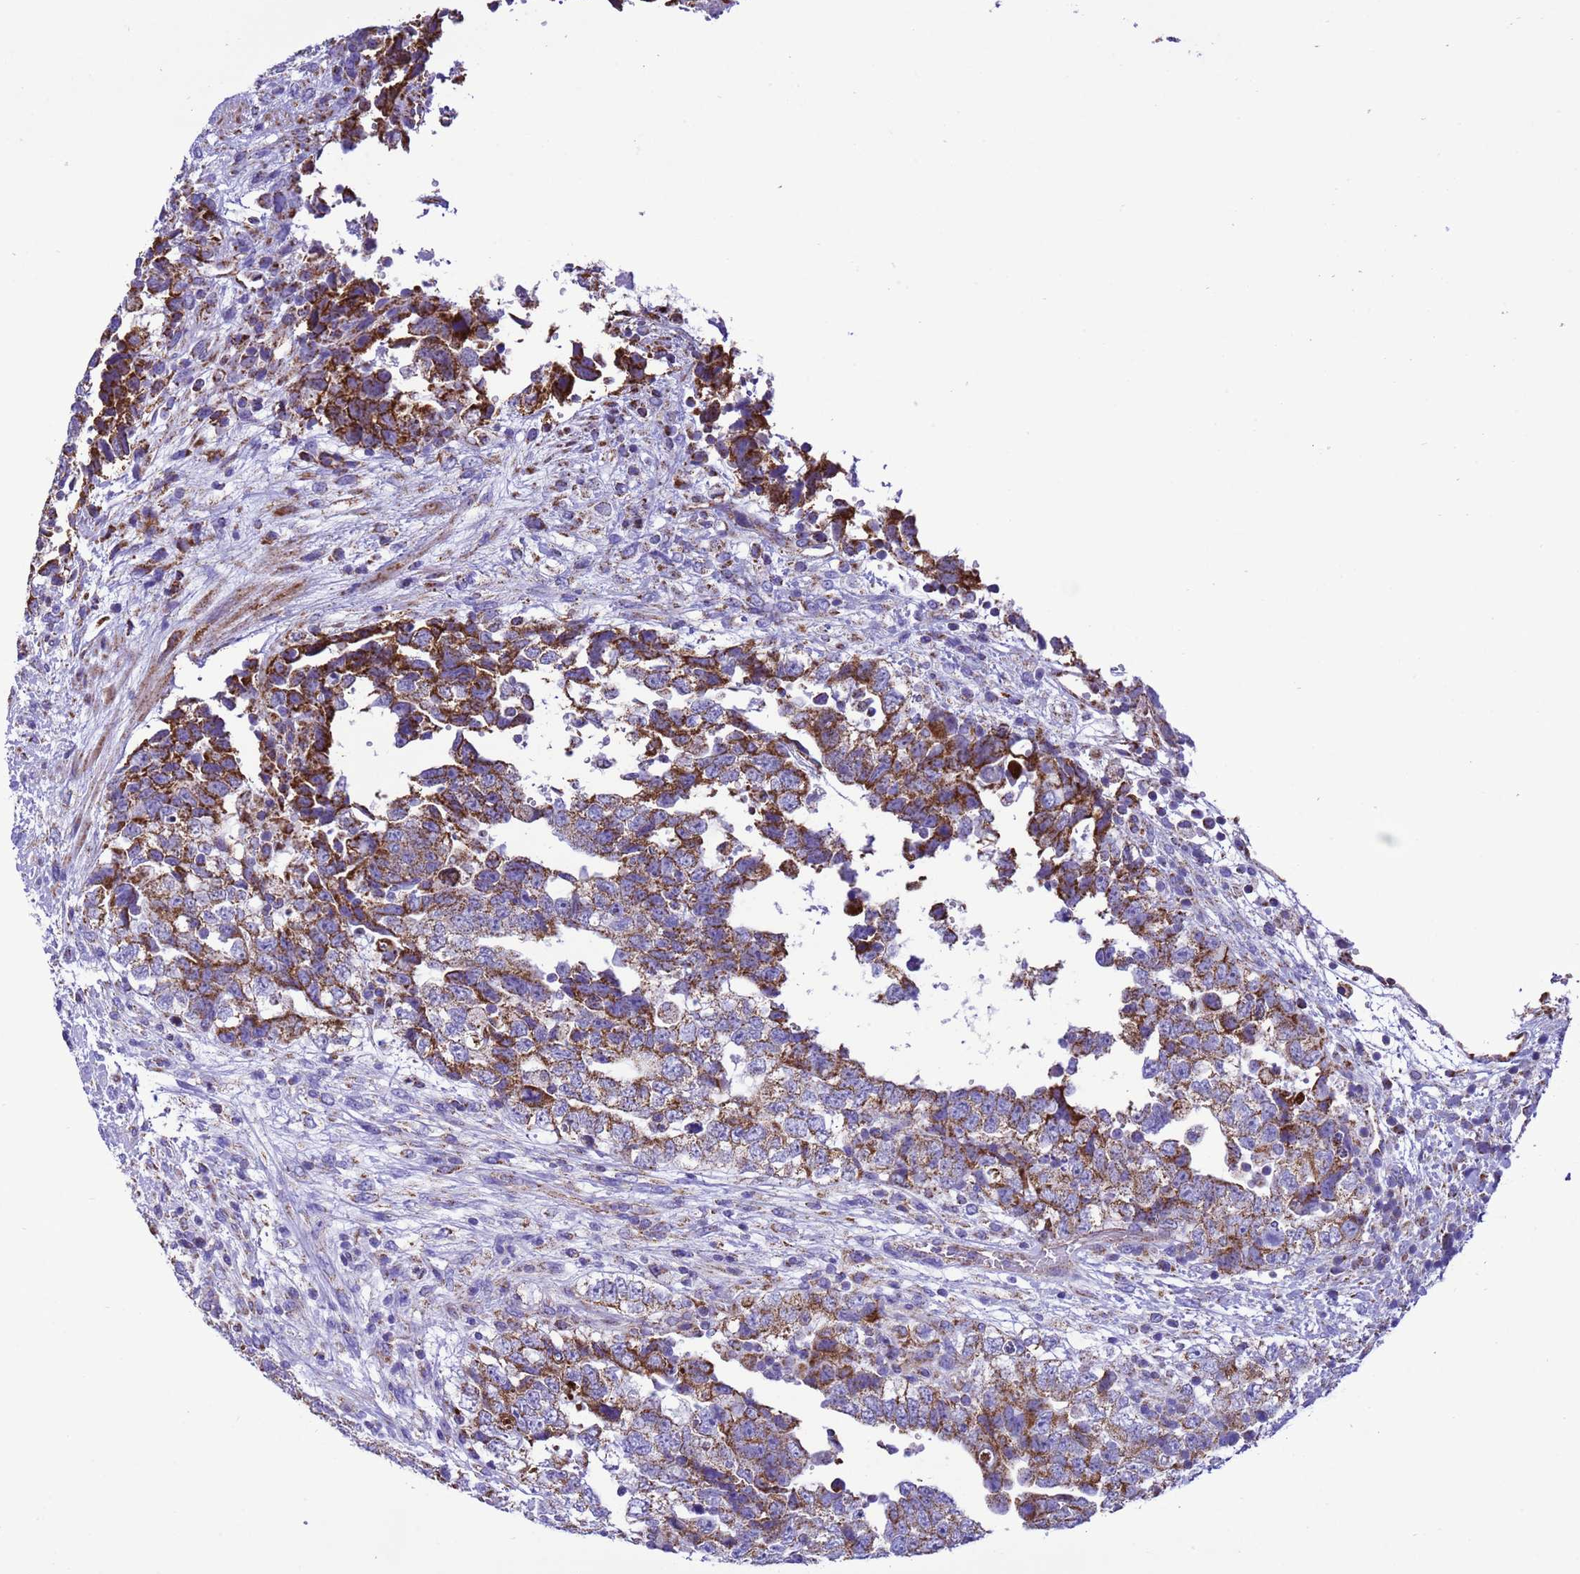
{"staining": {"intensity": "moderate", "quantity": ">75%", "location": "cytoplasmic/membranous"}, "tissue": "testis cancer", "cell_type": "Tumor cells", "image_type": "cancer", "snomed": [{"axis": "morphology", "description": "Carcinoma, Embryonal, NOS"}, {"axis": "topography", "description": "Testis"}], "caption": "Moderate cytoplasmic/membranous expression is appreciated in about >75% of tumor cells in testis cancer. (DAB (3,3'-diaminobenzidine) IHC with brightfield microscopy, high magnification).", "gene": "CCDC191", "patient": {"sex": "male", "age": 37}}